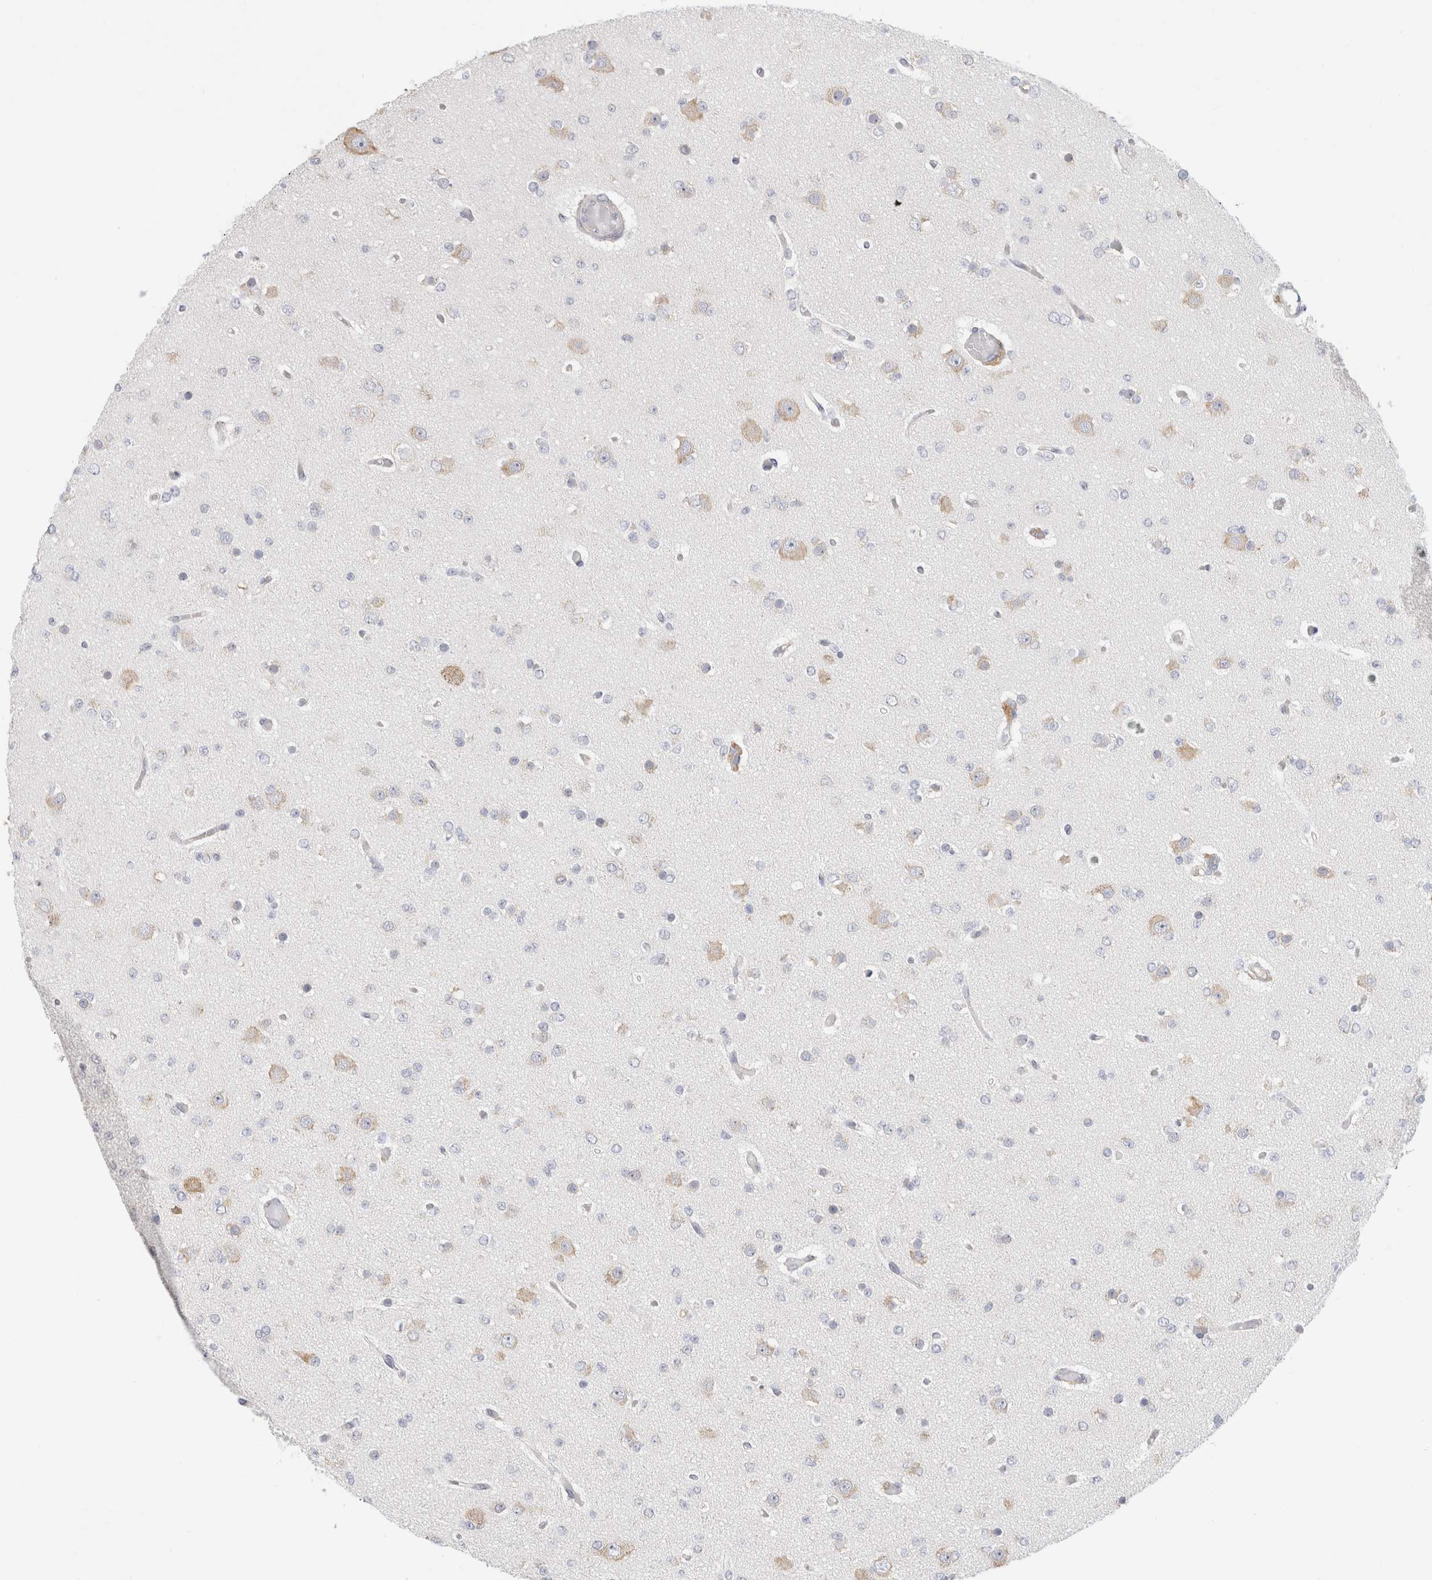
{"staining": {"intensity": "negative", "quantity": "none", "location": "none"}, "tissue": "glioma", "cell_type": "Tumor cells", "image_type": "cancer", "snomed": [{"axis": "morphology", "description": "Glioma, malignant, Low grade"}, {"axis": "topography", "description": "Brain"}], "caption": "A high-resolution histopathology image shows immunohistochemistry staining of glioma, which reveals no significant positivity in tumor cells. (DAB (3,3'-diaminobenzidine) IHC visualized using brightfield microscopy, high magnification).", "gene": "RPN2", "patient": {"sex": "female", "age": 22}}